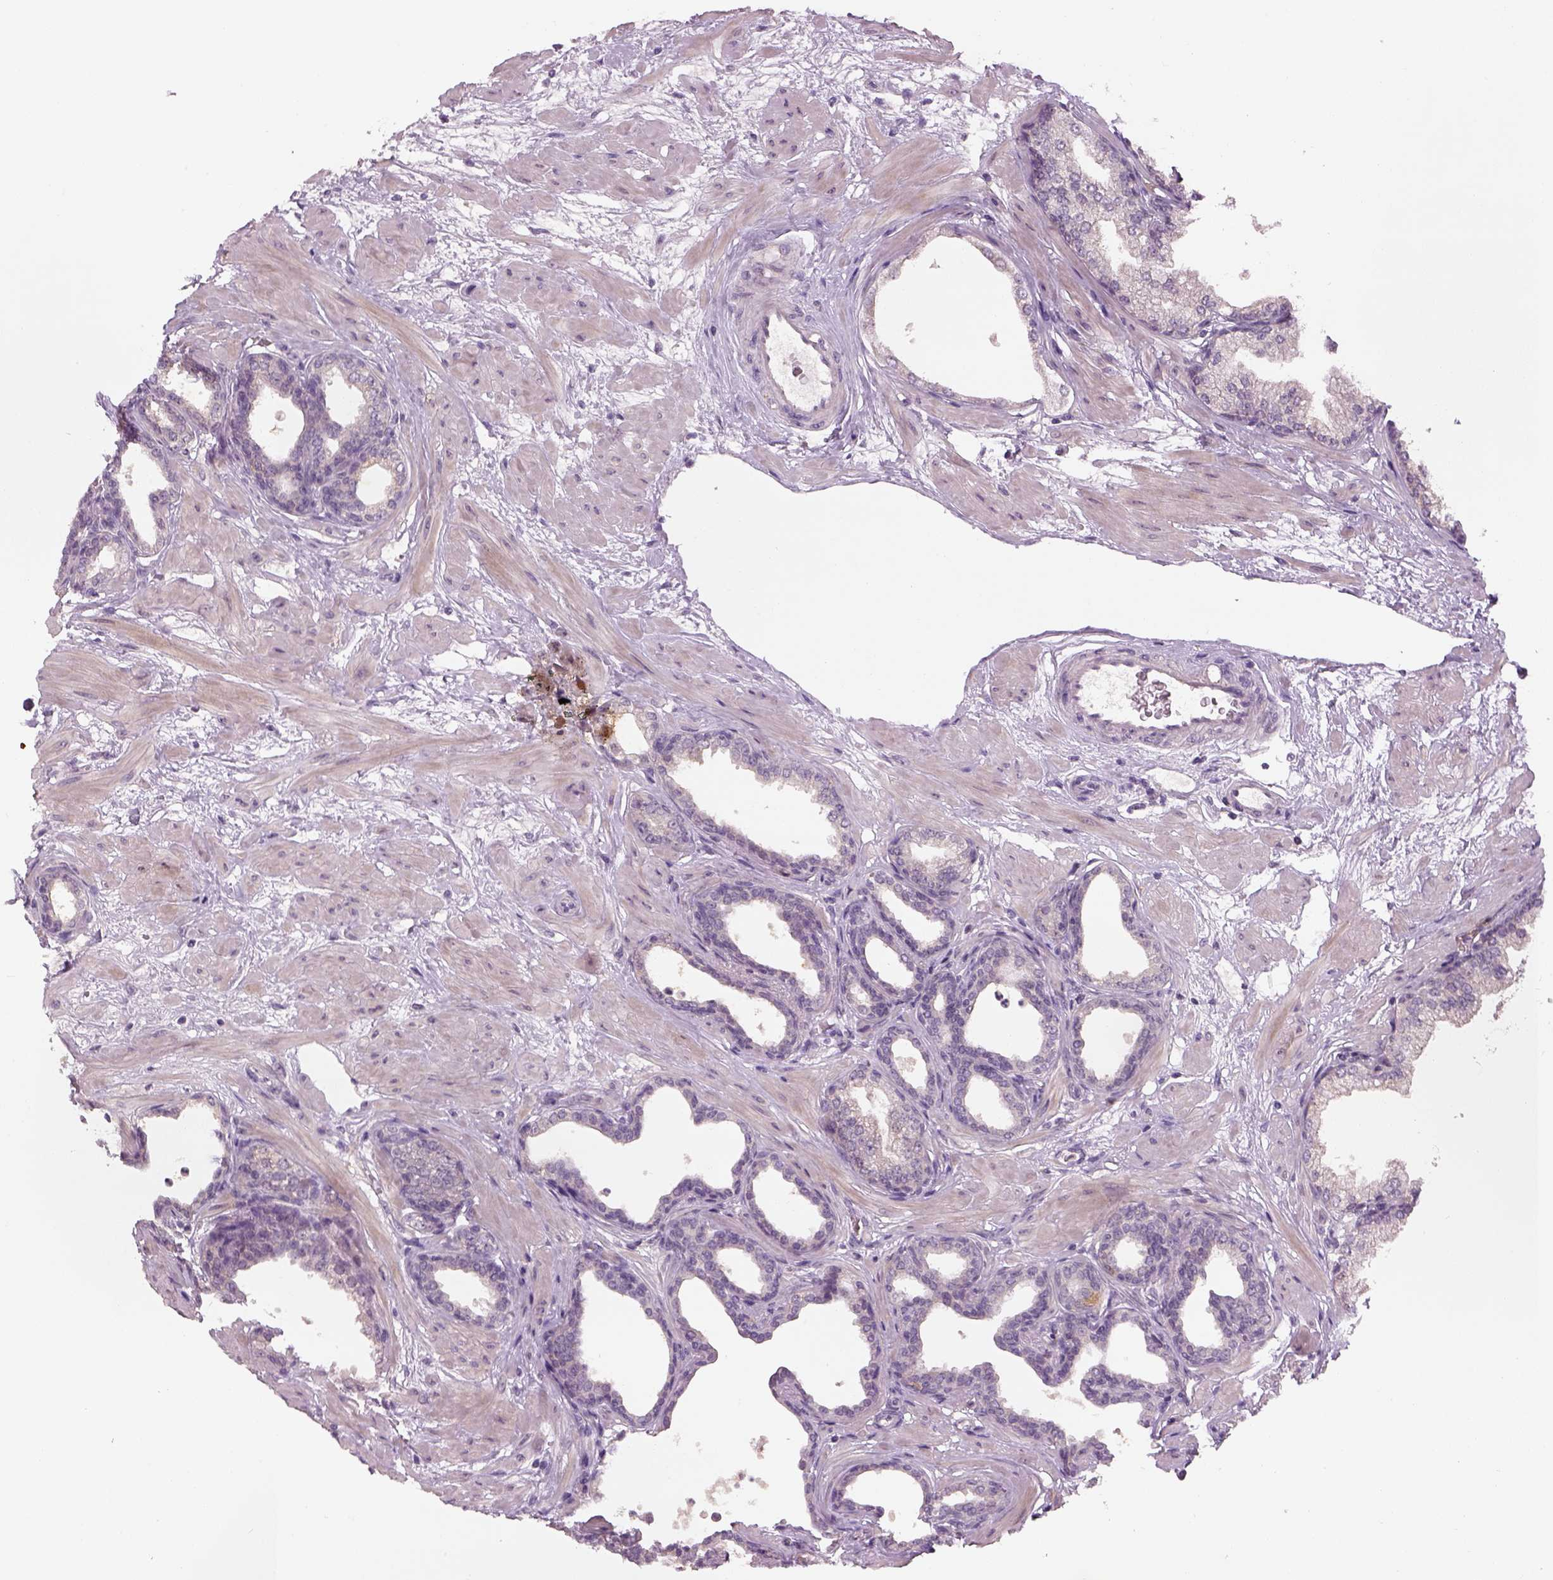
{"staining": {"intensity": "negative", "quantity": "none", "location": "none"}, "tissue": "prostate", "cell_type": "Glandular cells", "image_type": "normal", "snomed": [{"axis": "morphology", "description": "Normal tissue, NOS"}, {"axis": "topography", "description": "Prostate"}], "caption": "Glandular cells are negative for brown protein staining in benign prostate. (Stains: DAB immunohistochemistry with hematoxylin counter stain, Microscopy: brightfield microscopy at high magnification).", "gene": "GDNF", "patient": {"sex": "male", "age": 37}}